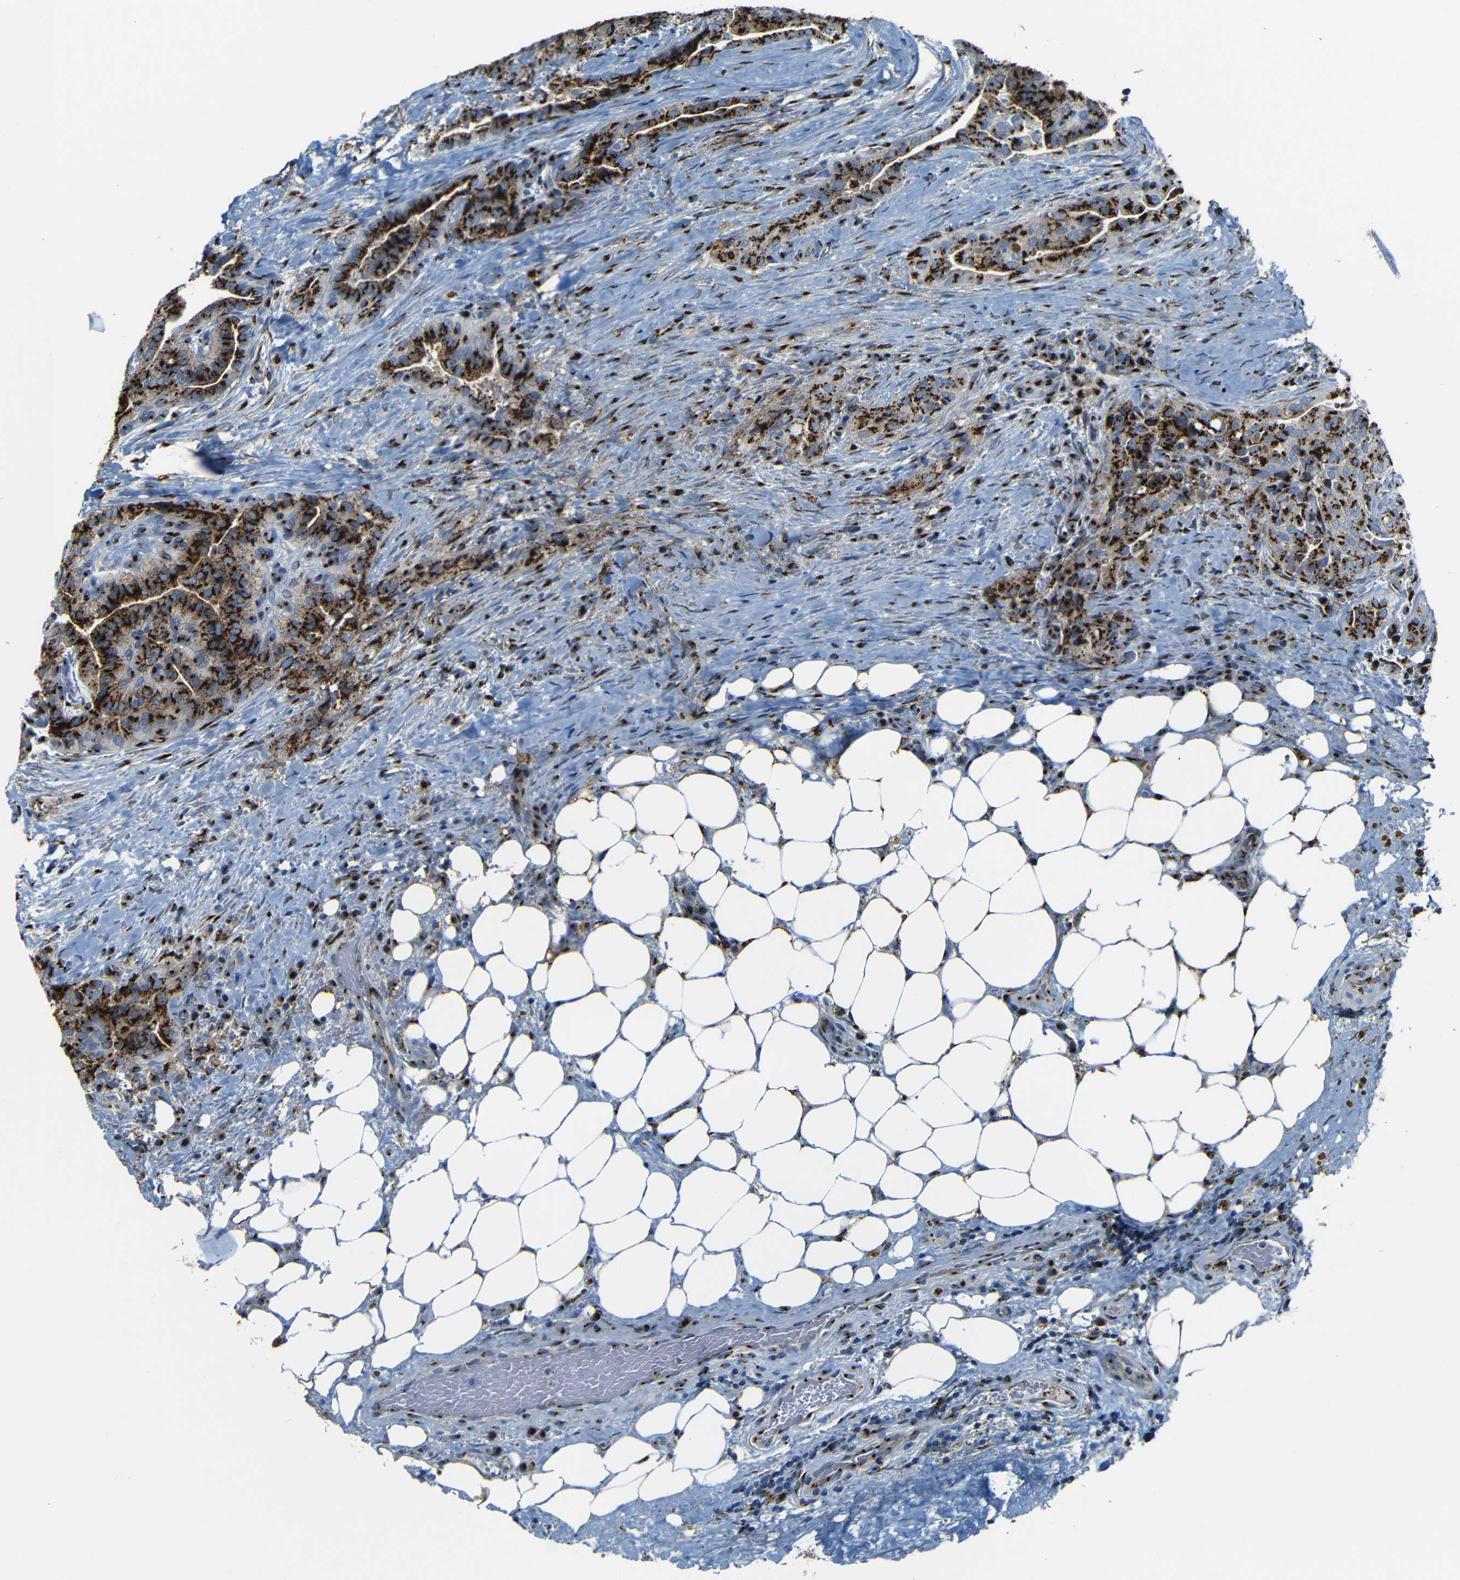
{"staining": {"intensity": "strong", "quantity": ">75%", "location": "cytoplasmic/membranous"}, "tissue": "thyroid cancer", "cell_type": "Tumor cells", "image_type": "cancer", "snomed": [{"axis": "morphology", "description": "Papillary adenocarcinoma, NOS"}, {"axis": "topography", "description": "Thyroid gland"}], "caption": "The image exhibits staining of thyroid cancer (papillary adenocarcinoma), revealing strong cytoplasmic/membranous protein positivity (brown color) within tumor cells.", "gene": "TGOLN2", "patient": {"sex": "male", "age": 77}}